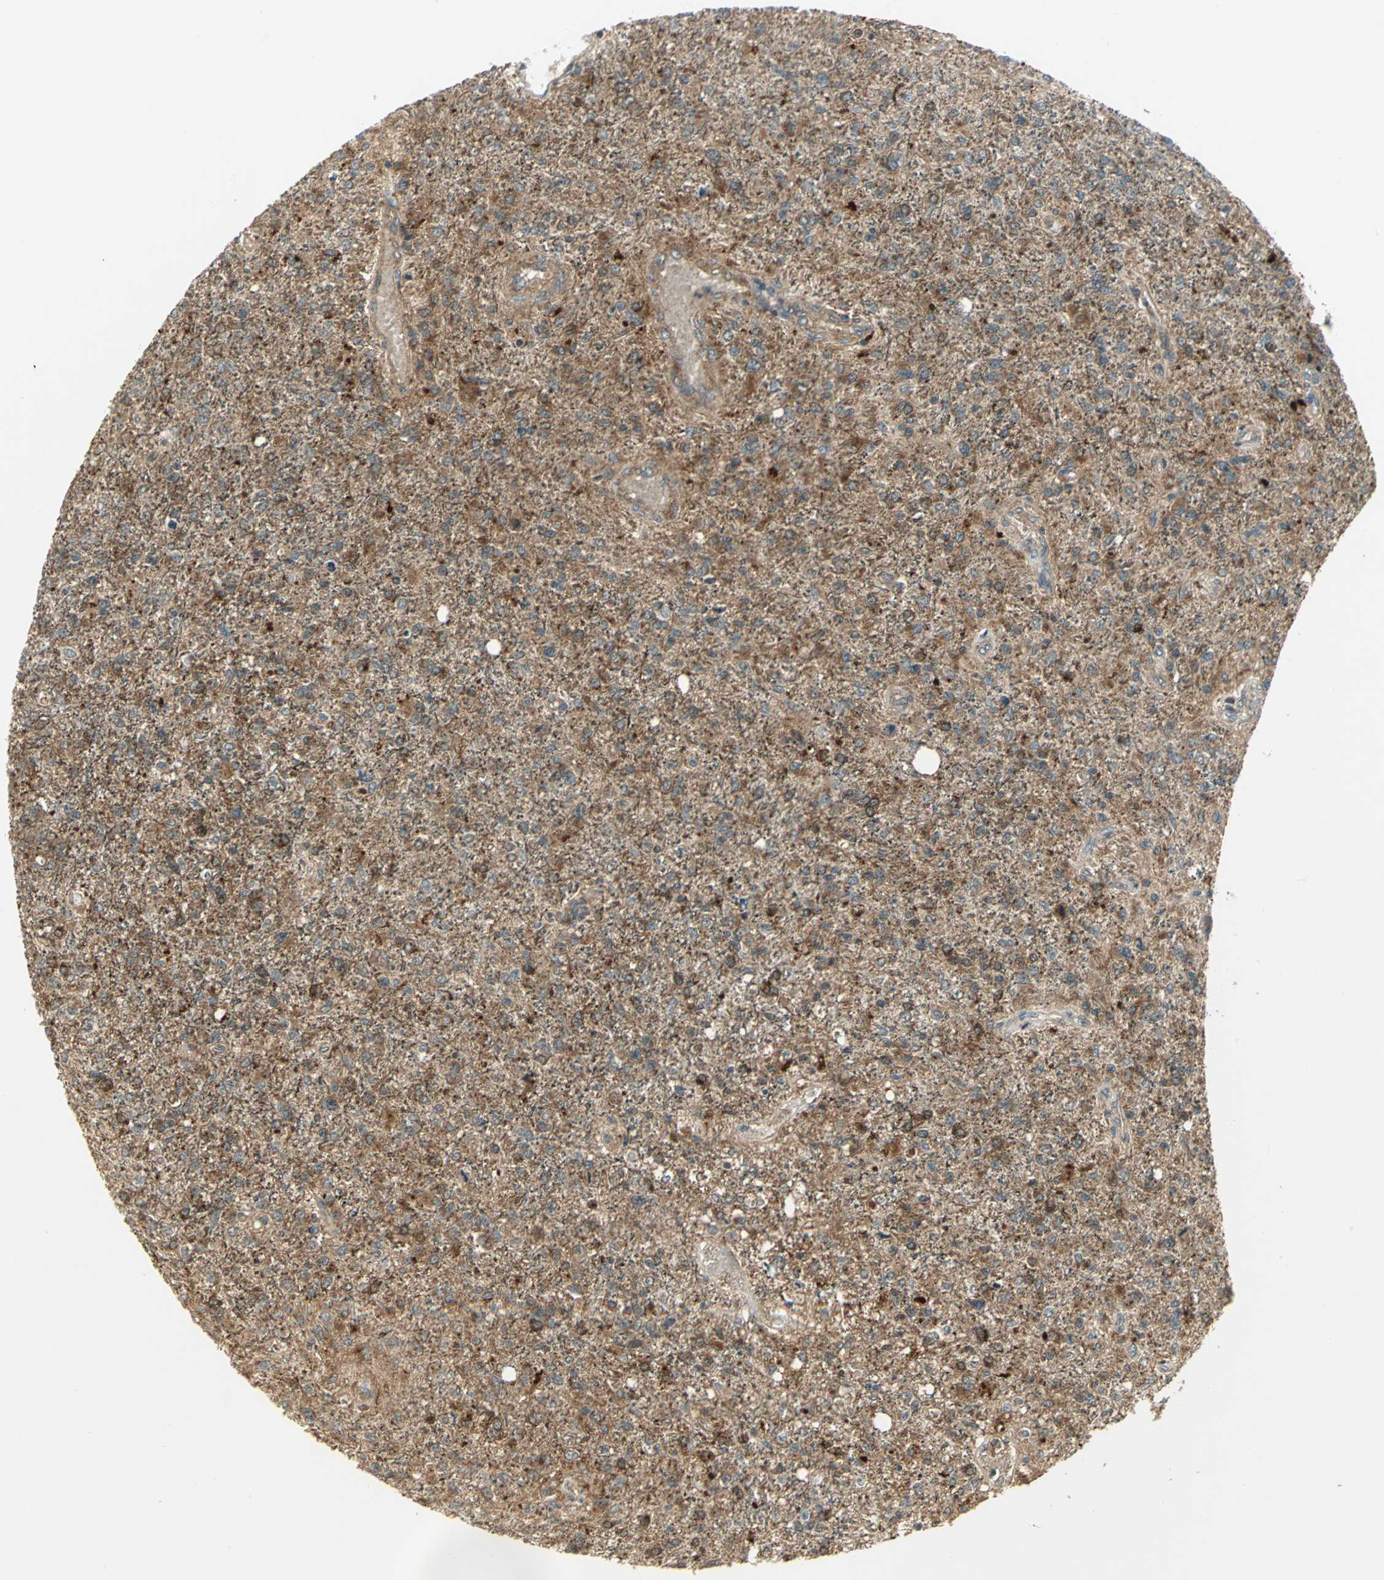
{"staining": {"intensity": "moderate", "quantity": ">75%", "location": "cytoplasmic/membranous"}, "tissue": "glioma", "cell_type": "Tumor cells", "image_type": "cancer", "snomed": [{"axis": "morphology", "description": "Glioma, malignant, High grade"}, {"axis": "topography", "description": "Cerebral cortex"}], "caption": "Moderate cytoplasmic/membranous positivity is seen in approximately >75% of tumor cells in glioma. (brown staining indicates protein expression, while blue staining denotes nuclei).", "gene": "MAPK8IP3", "patient": {"sex": "male", "age": 76}}